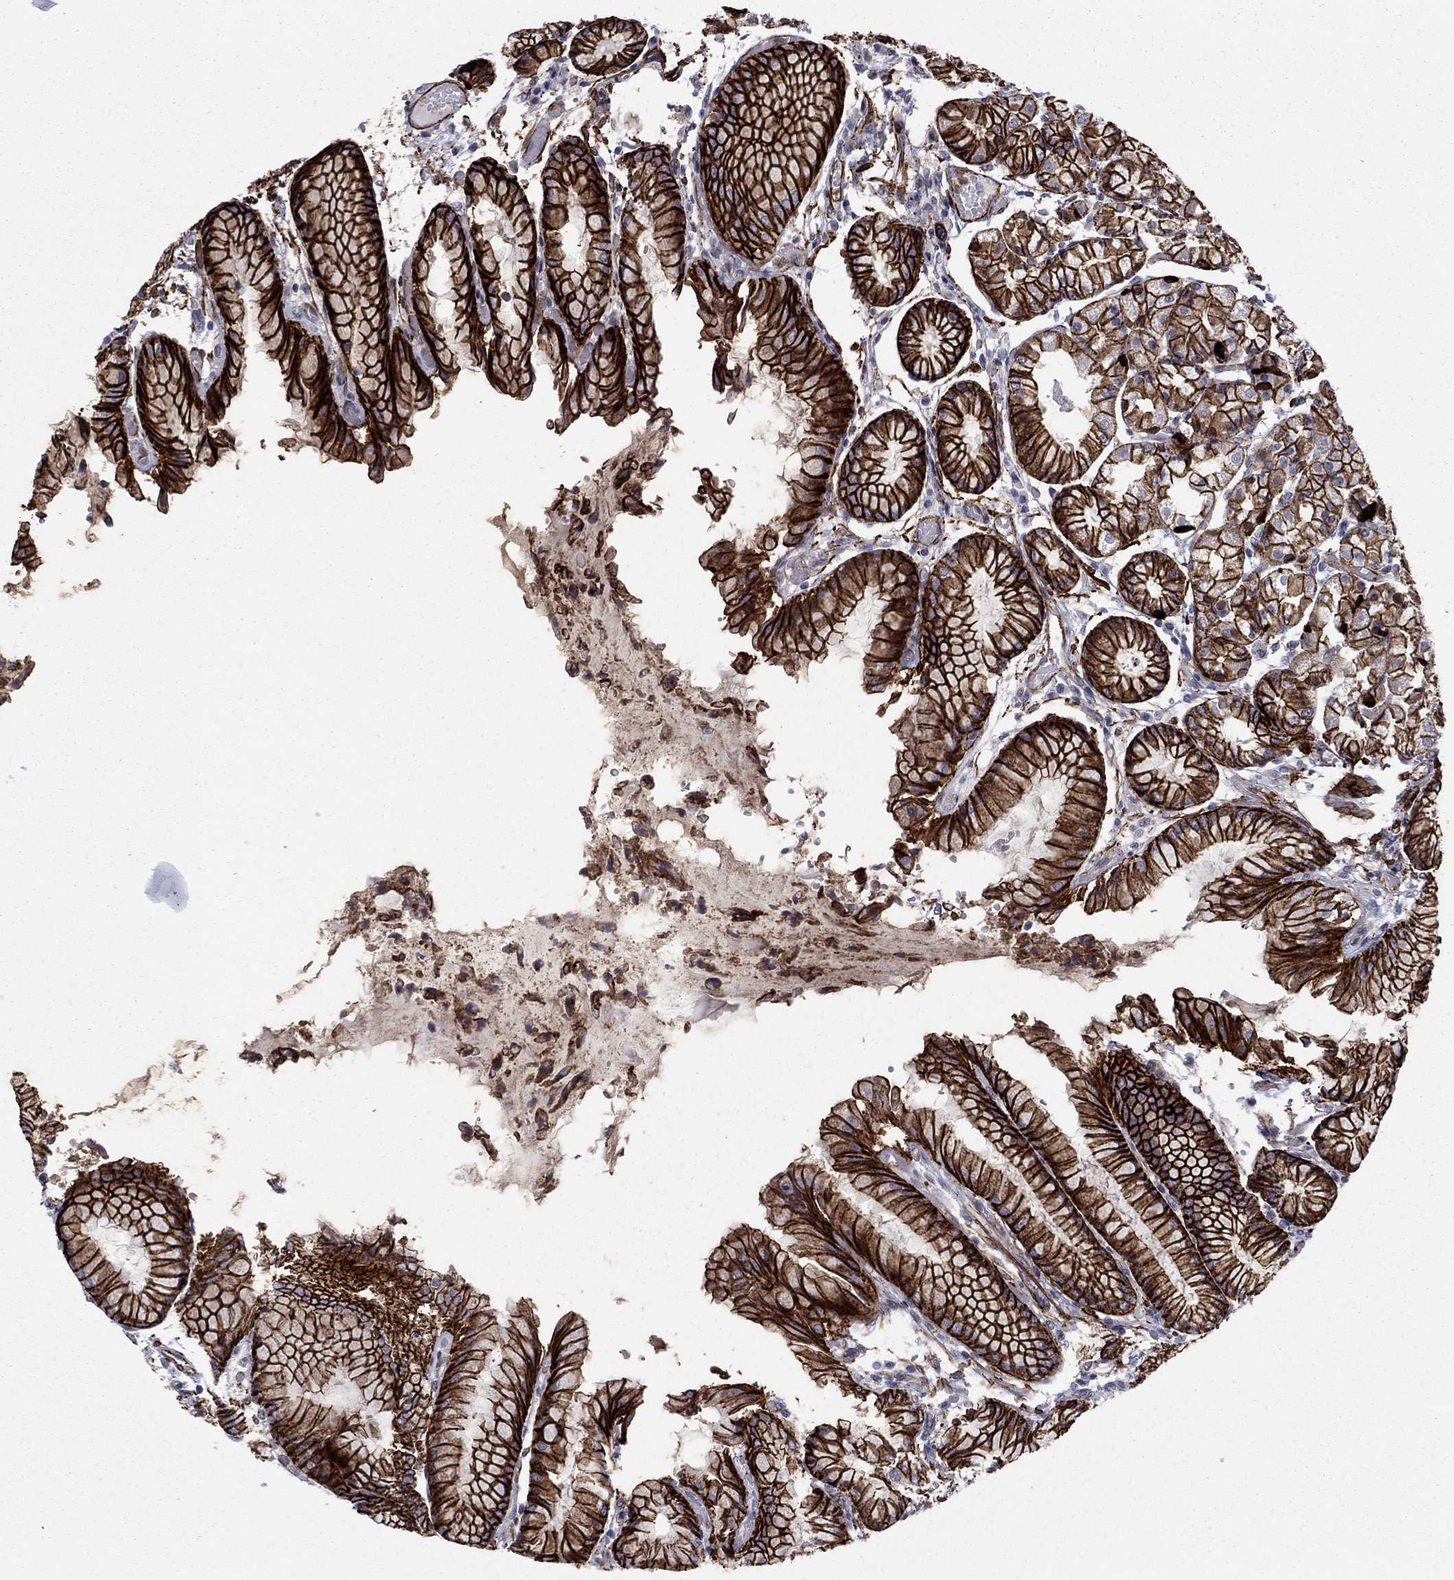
{"staining": {"intensity": "strong", "quantity": ">75%", "location": "cytoplasmic/membranous"}, "tissue": "stomach", "cell_type": "Glandular cells", "image_type": "normal", "snomed": [{"axis": "morphology", "description": "Normal tissue, NOS"}, {"axis": "topography", "description": "Stomach, upper"}], "caption": "IHC photomicrograph of normal stomach: stomach stained using IHC demonstrates high levels of strong protein expression localized specifically in the cytoplasmic/membranous of glandular cells, appearing as a cytoplasmic/membranous brown color.", "gene": "KRBA1", "patient": {"sex": "male", "age": 72}}